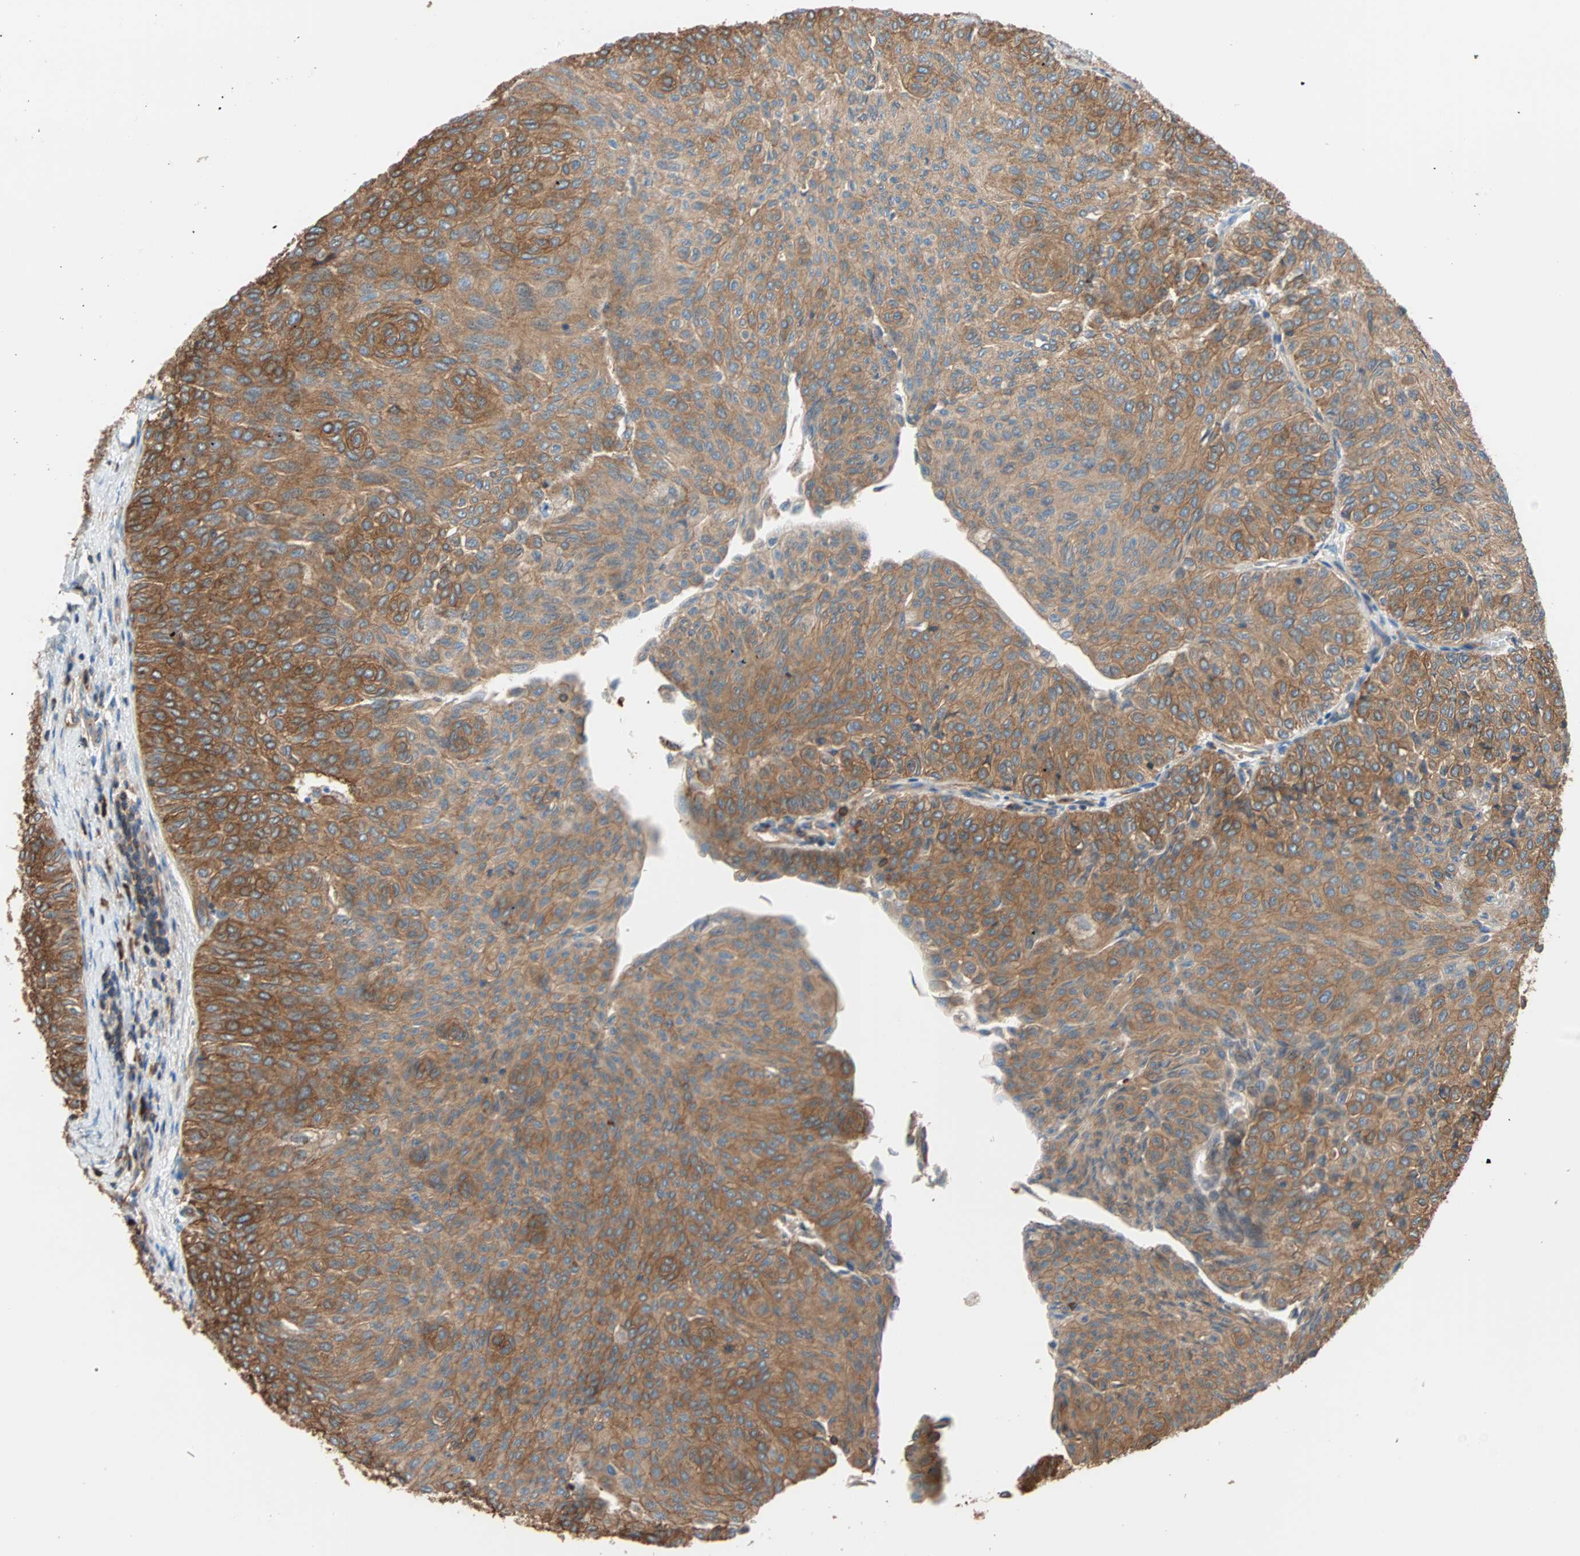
{"staining": {"intensity": "moderate", "quantity": ">75%", "location": "cytoplasmic/membranous"}, "tissue": "urothelial cancer", "cell_type": "Tumor cells", "image_type": "cancer", "snomed": [{"axis": "morphology", "description": "Urothelial carcinoma, Low grade"}, {"axis": "topography", "description": "Urinary bladder"}], "caption": "Immunohistochemical staining of urothelial carcinoma (low-grade) exhibits medium levels of moderate cytoplasmic/membranous protein positivity in about >75% of tumor cells. (DAB (3,3'-diaminobenzidine) = brown stain, brightfield microscopy at high magnification).", "gene": "EEF2", "patient": {"sex": "male", "age": 78}}